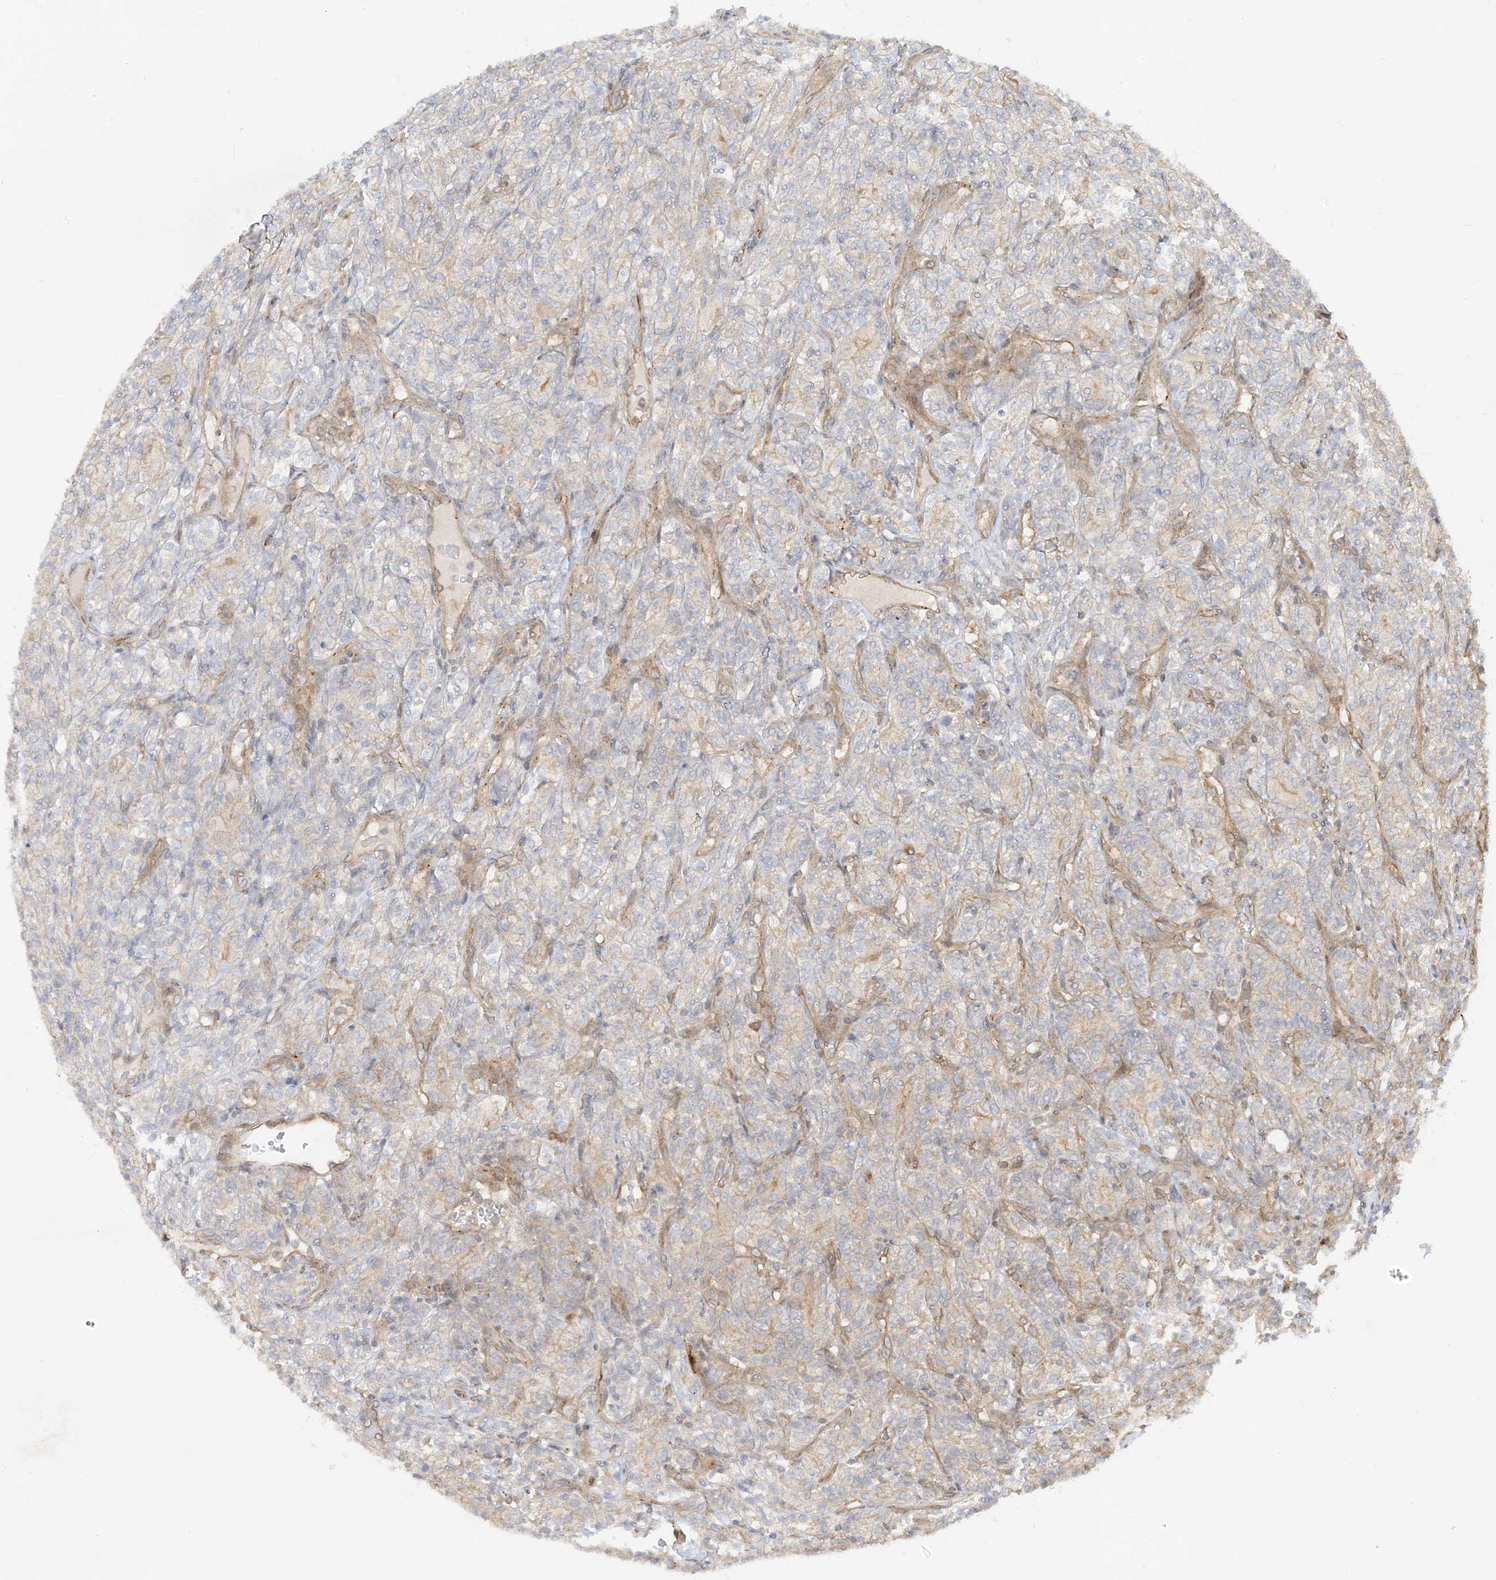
{"staining": {"intensity": "weak", "quantity": "25%-75%", "location": "cytoplasmic/membranous"}, "tissue": "renal cancer", "cell_type": "Tumor cells", "image_type": "cancer", "snomed": [{"axis": "morphology", "description": "Adenocarcinoma, NOS"}, {"axis": "topography", "description": "Kidney"}], "caption": "The photomicrograph exhibits staining of renal cancer, revealing weak cytoplasmic/membranous protein staining (brown color) within tumor cells. The protein is stained brown, and the nuclei are stained in blue (DAB (3,3'-diaminobenzidine) IHC with brightfield microscopy, high magnification).", "gene": "SCARF2", "patient": {"sex": "male", "age": 77}}